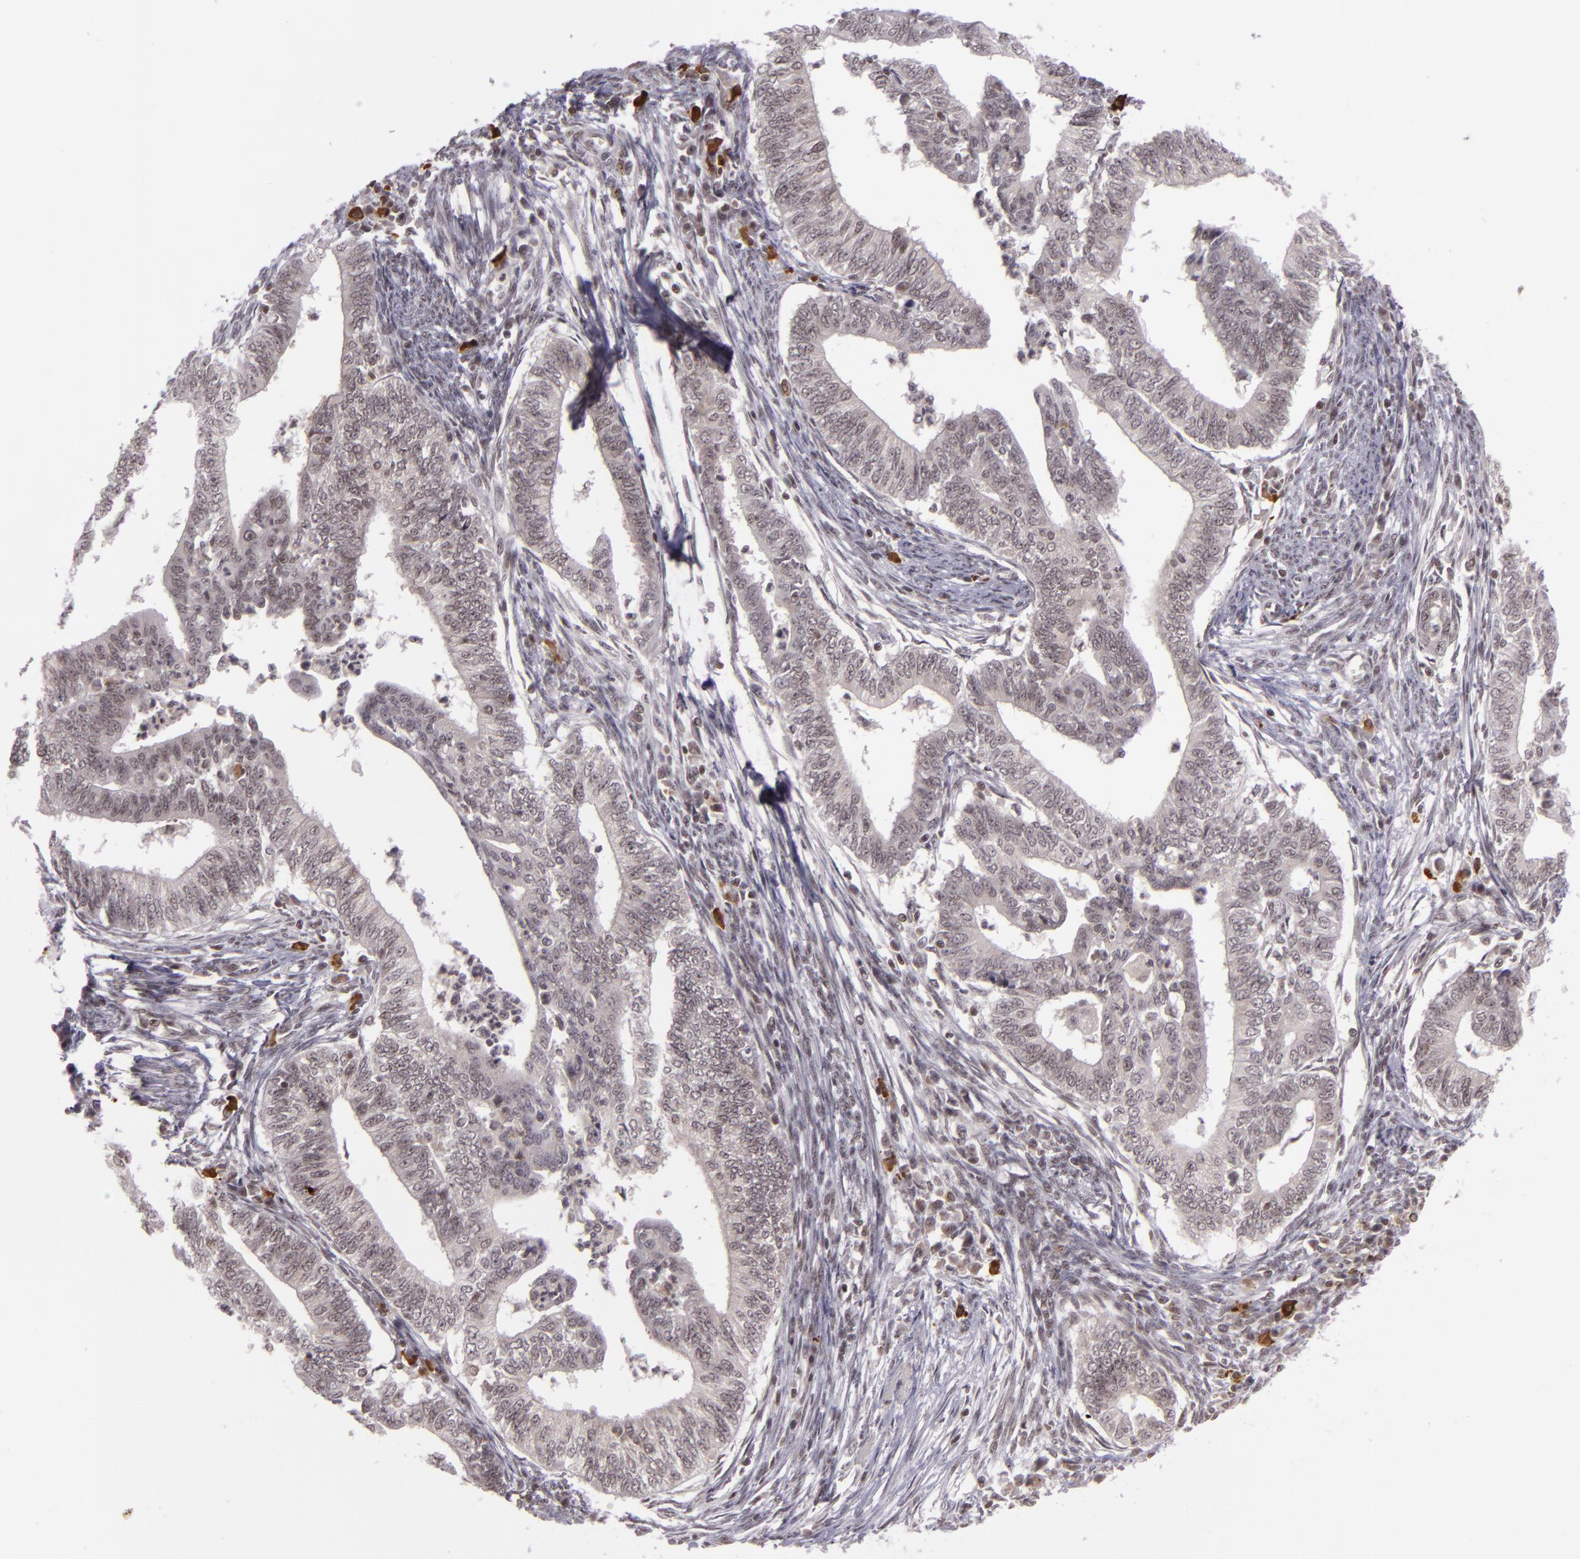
{"staining": {"intensity": "weak", "quantity": ">75%", "location": "cytoplasmic/membranous,nuclear"}, "tissue": "endometrial cancer", "cell_type": "Tumor cells", "image_type": "cancer", "snomed": [{"axis": "morphology", "description": "Adenocarcinoma, NOS"}, {"axis": "topography", "description": "Endometrium"}], "caption": "High-power microscopy captured an immunohistochemistry micrograph of endometrial cancer, revealing weak cytoplasmic/membranous and nuclear expression in about >75% of tumor cells.", "gene": "ZFX", "patient": {"sex": "female", "age": 66}}